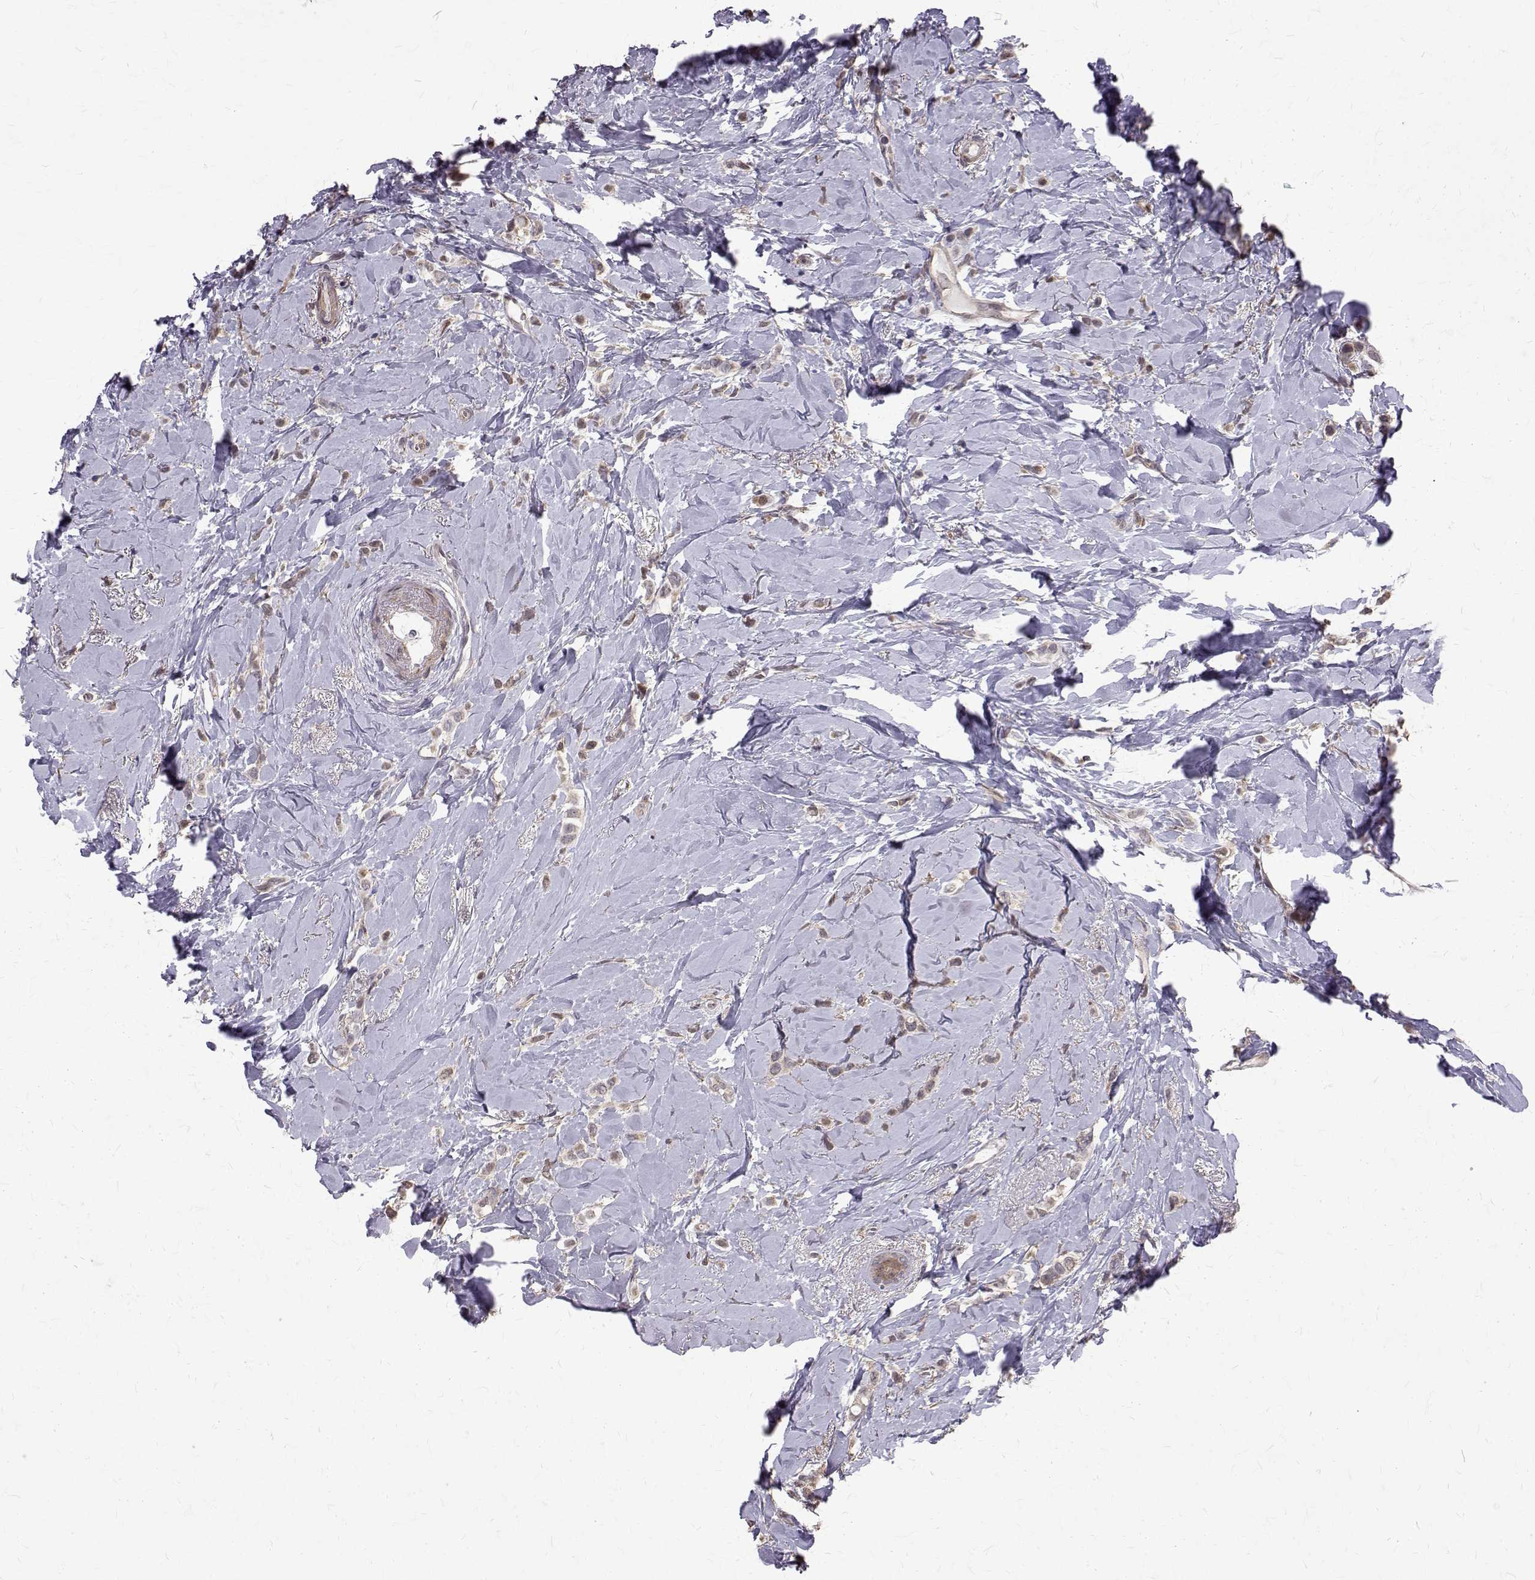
{"staining": {"intensity": "weak", "quantity": ">75%", "location": "cytoplasmic/membranous"}, "tissue": "breast cancer", "cell_type": "Tumor cells", "image_type": "cancer", "snomed": [{"axis": "morphology", "description": "Lobular carcinoma"}, {"axis": "topography", "description": "Breast"}], "caption": "Human breast cancer stained for a protein (brown) exhibits weak cytoplasmic/membranous positive positivity in approximately >75% of tumor cells.", "gene": "CCDC89", "patient": {"sex": "female", "age": 66}}